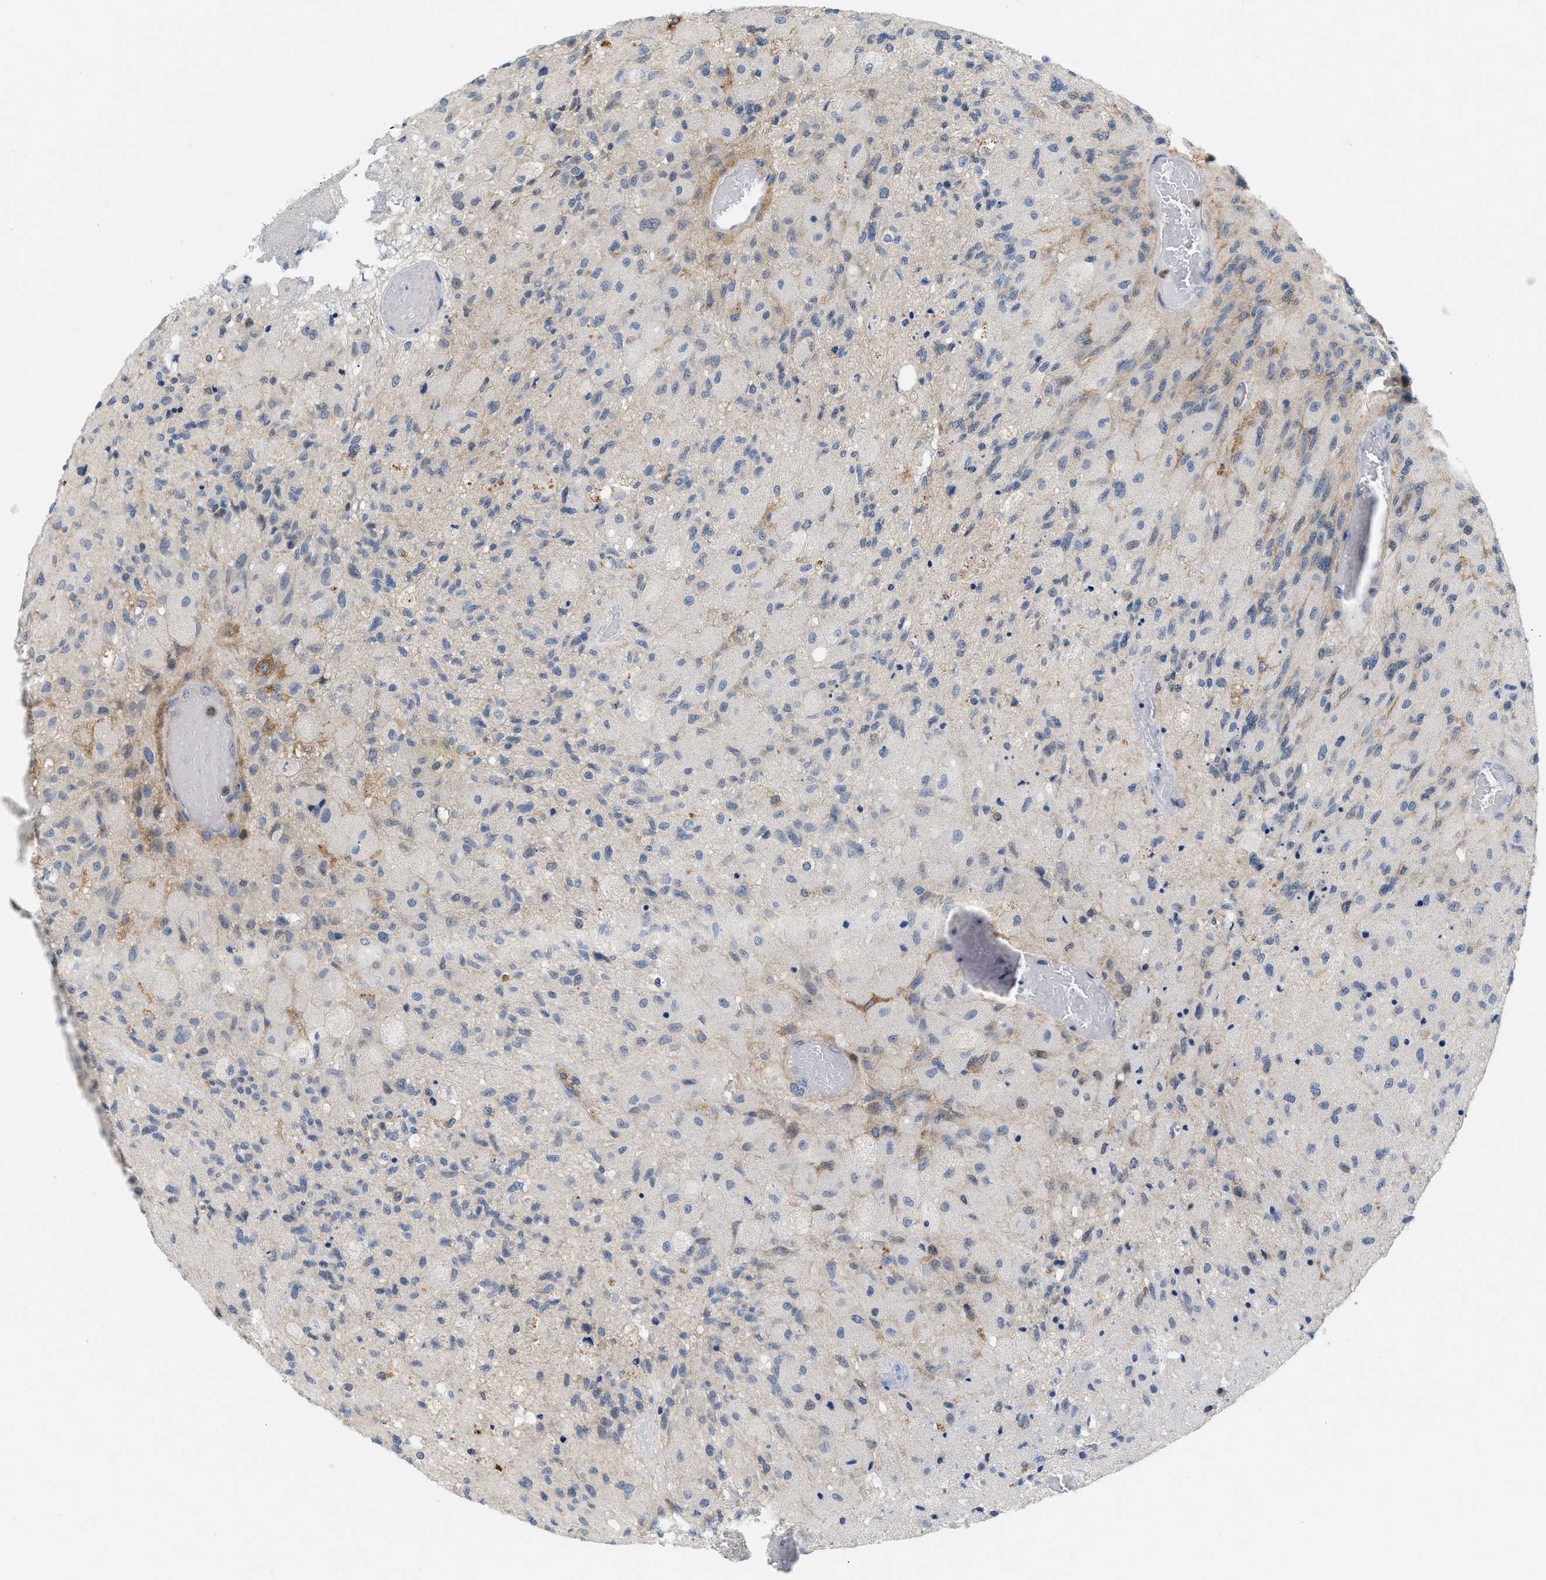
{"staining": {"intensity": "negative", "quantity": "none", "location": "none"}, "tissue": "glioma", "cell_type": "Tumor cells", "image_type": "cancer", "snomed": [{"axis": "morphology", "description": "Normal tissue, NOS"}, {"axis": "morphology", "description": "Glioma, malignant, High grade"}, {"axis": "topography", "description": "Cerebral cortex"}], "caption": "Tumor cells show no significant protein staining in glioma. The staining was performed using DAB (3,3'-diaminobenzidine) to visualize the protein expression in brown, while the nuclei were stained in blue with hematoxylin (Magnification: 20x).", "gene": "INPP5D", "patient": {"sex": "male", "age": 77}}